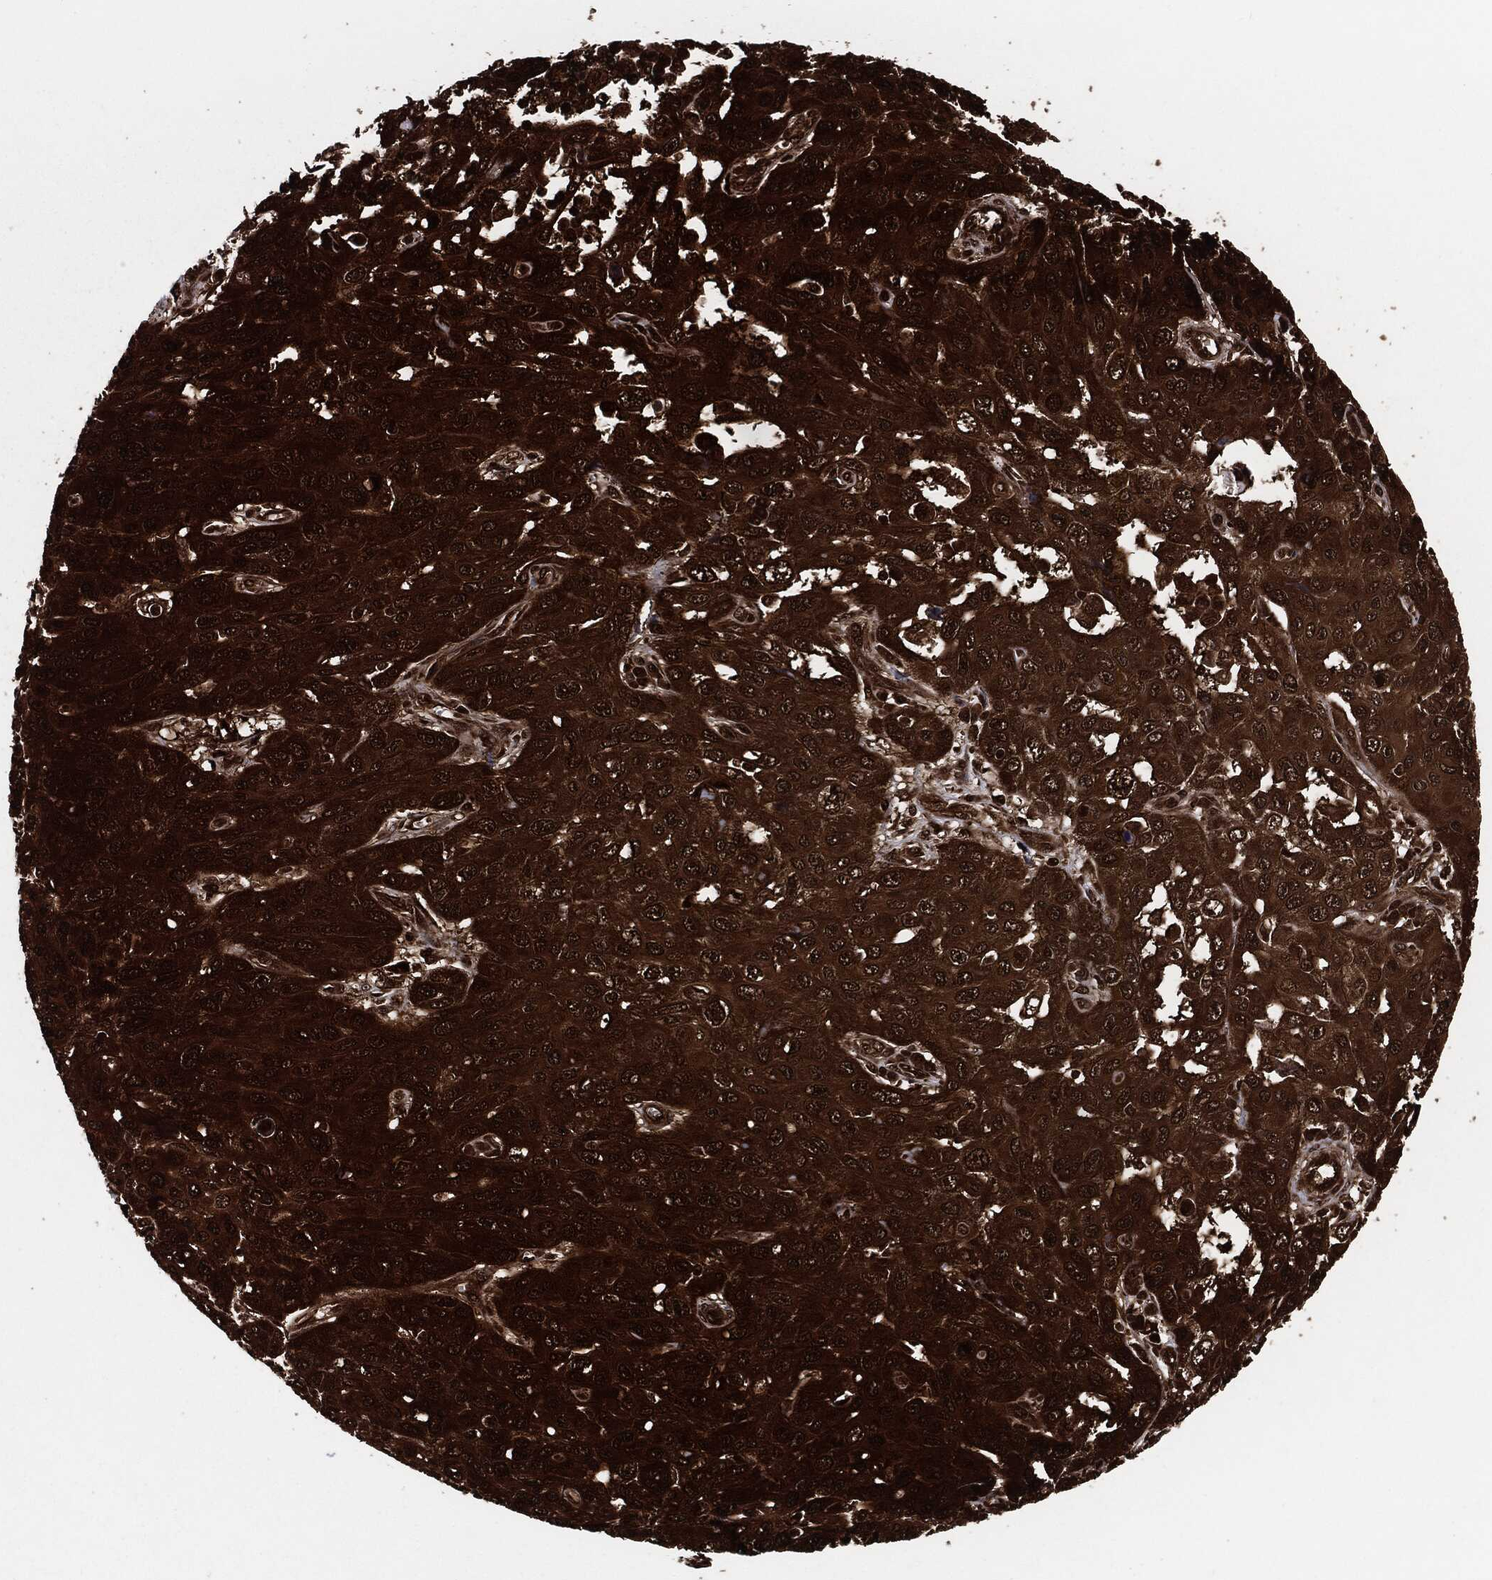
{"staining": {"intensity": "strong", "quantity": ">75%", "location": "cytoplasmic/membranous"}, "tissue": "skin cancer", "cell_type": "Tumor cells", "image_type": "cancer", "snomed": [{"axis": "morphology", "description": "Squamous cell carcinoma, NOS"}, {"axis": "topography", "description": "Skin"}], "caption": "The photomicrograph displays immunohistochemical staining of skin cancer. There is strong cytoplasmic/membranous positivity is identified in about >75% of tumor cells. (DAB (3,3'-diaminobenzidine) IHC with brightfield microscopy, high magnification).", "gene": "YWHAB", "patient": {"sex": "male", "age": 82}}